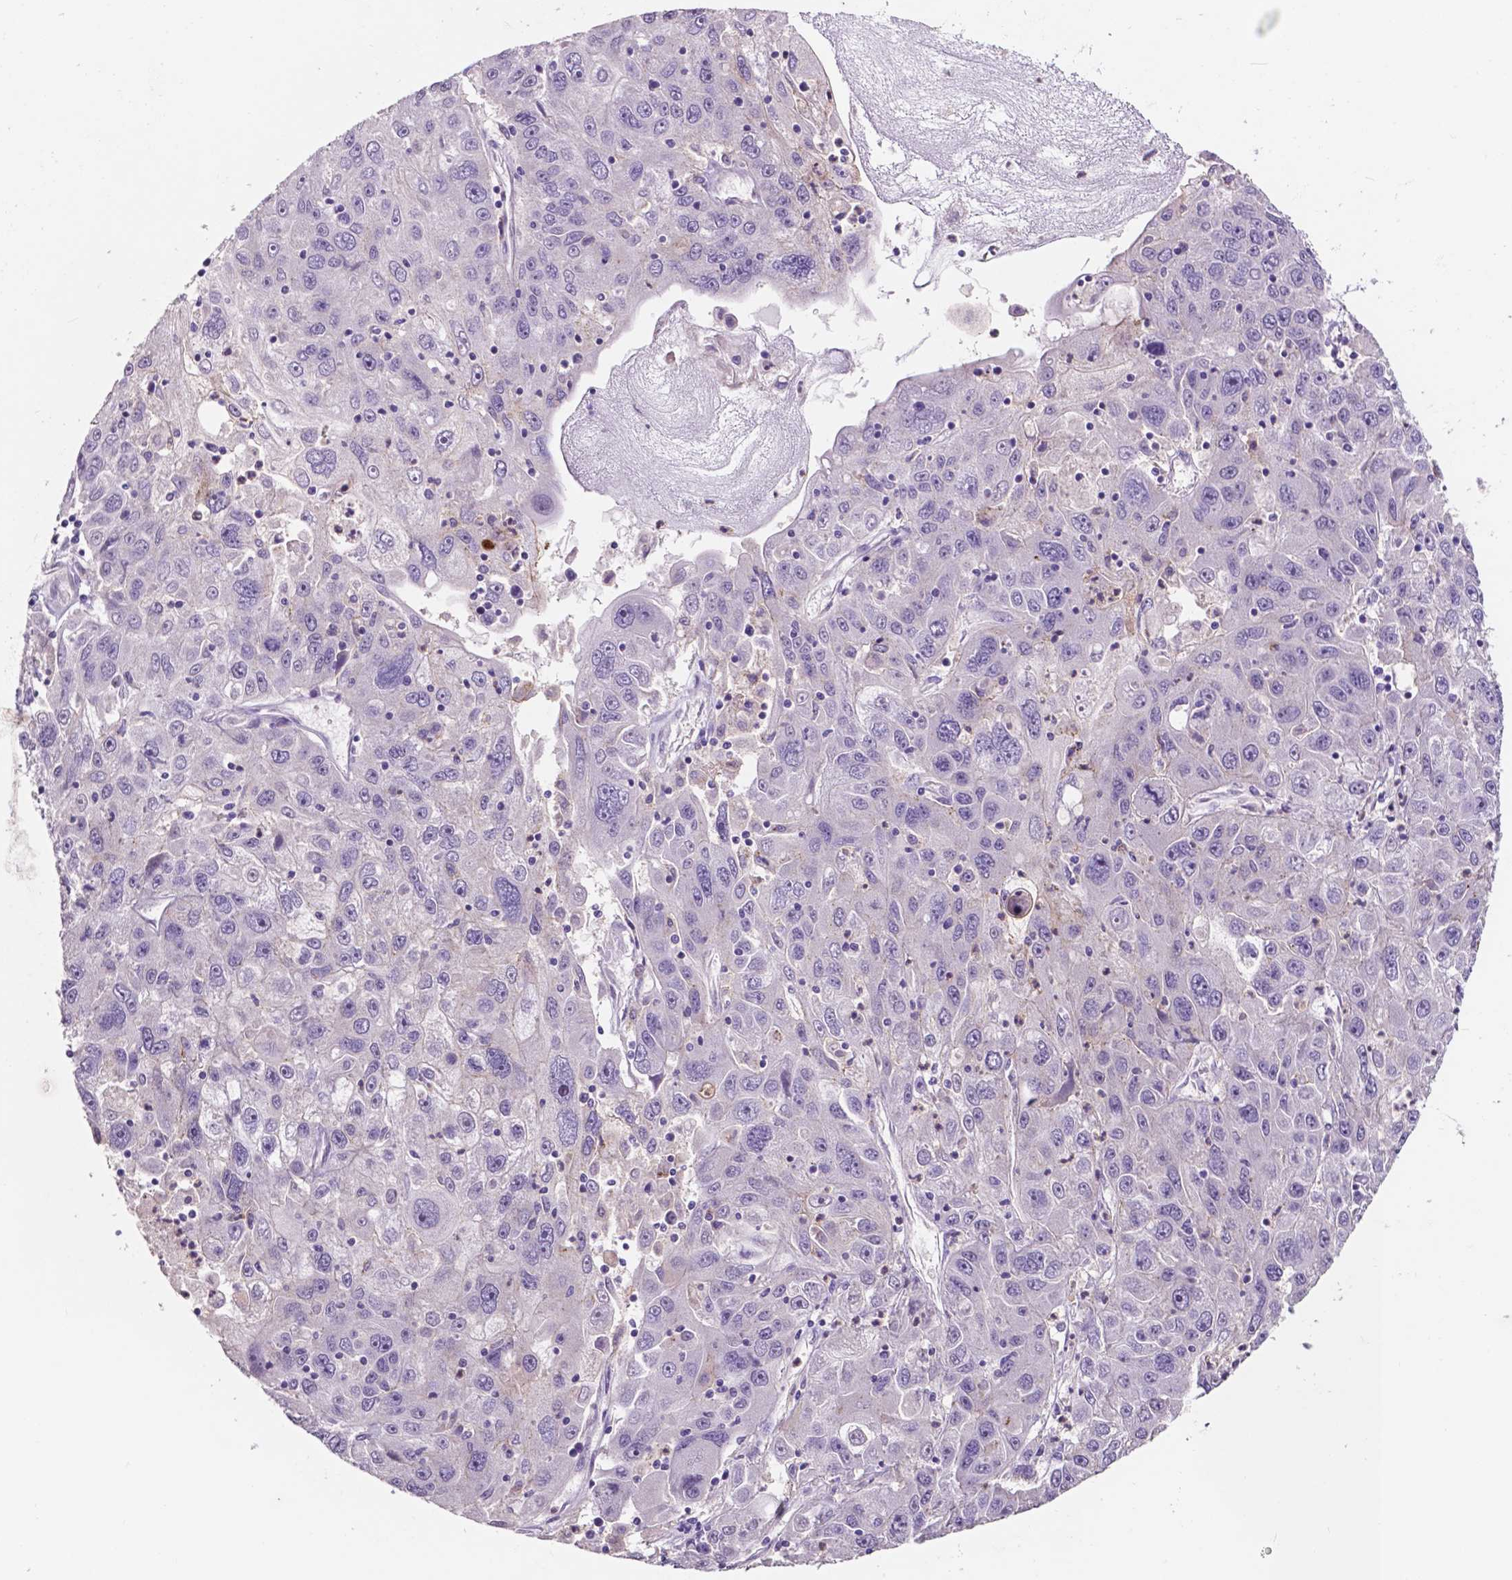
{"staining": {"intensity": "negative", "quantity": "none", "location": "none"}, "tissue": "stomach cancer", "cell_type": "Tumor cells", "image_type": "cancer", "snomed": [{"axis": "morphology", "description": "Adenocarcinoma, NOS"}, {"axis": "topography", "description": "Stomach"}], "caption": "Immunohistochemistry image of human adenocarcinoma (stomach) stained for a protein (brown), which displays no expression in tumor cells. (DAB (3,3'-diaminobenzidine) immunohistochemistry, high magnification).", "gene": "PLSCR1", "patient": {"sex": "male", "age": 56}}